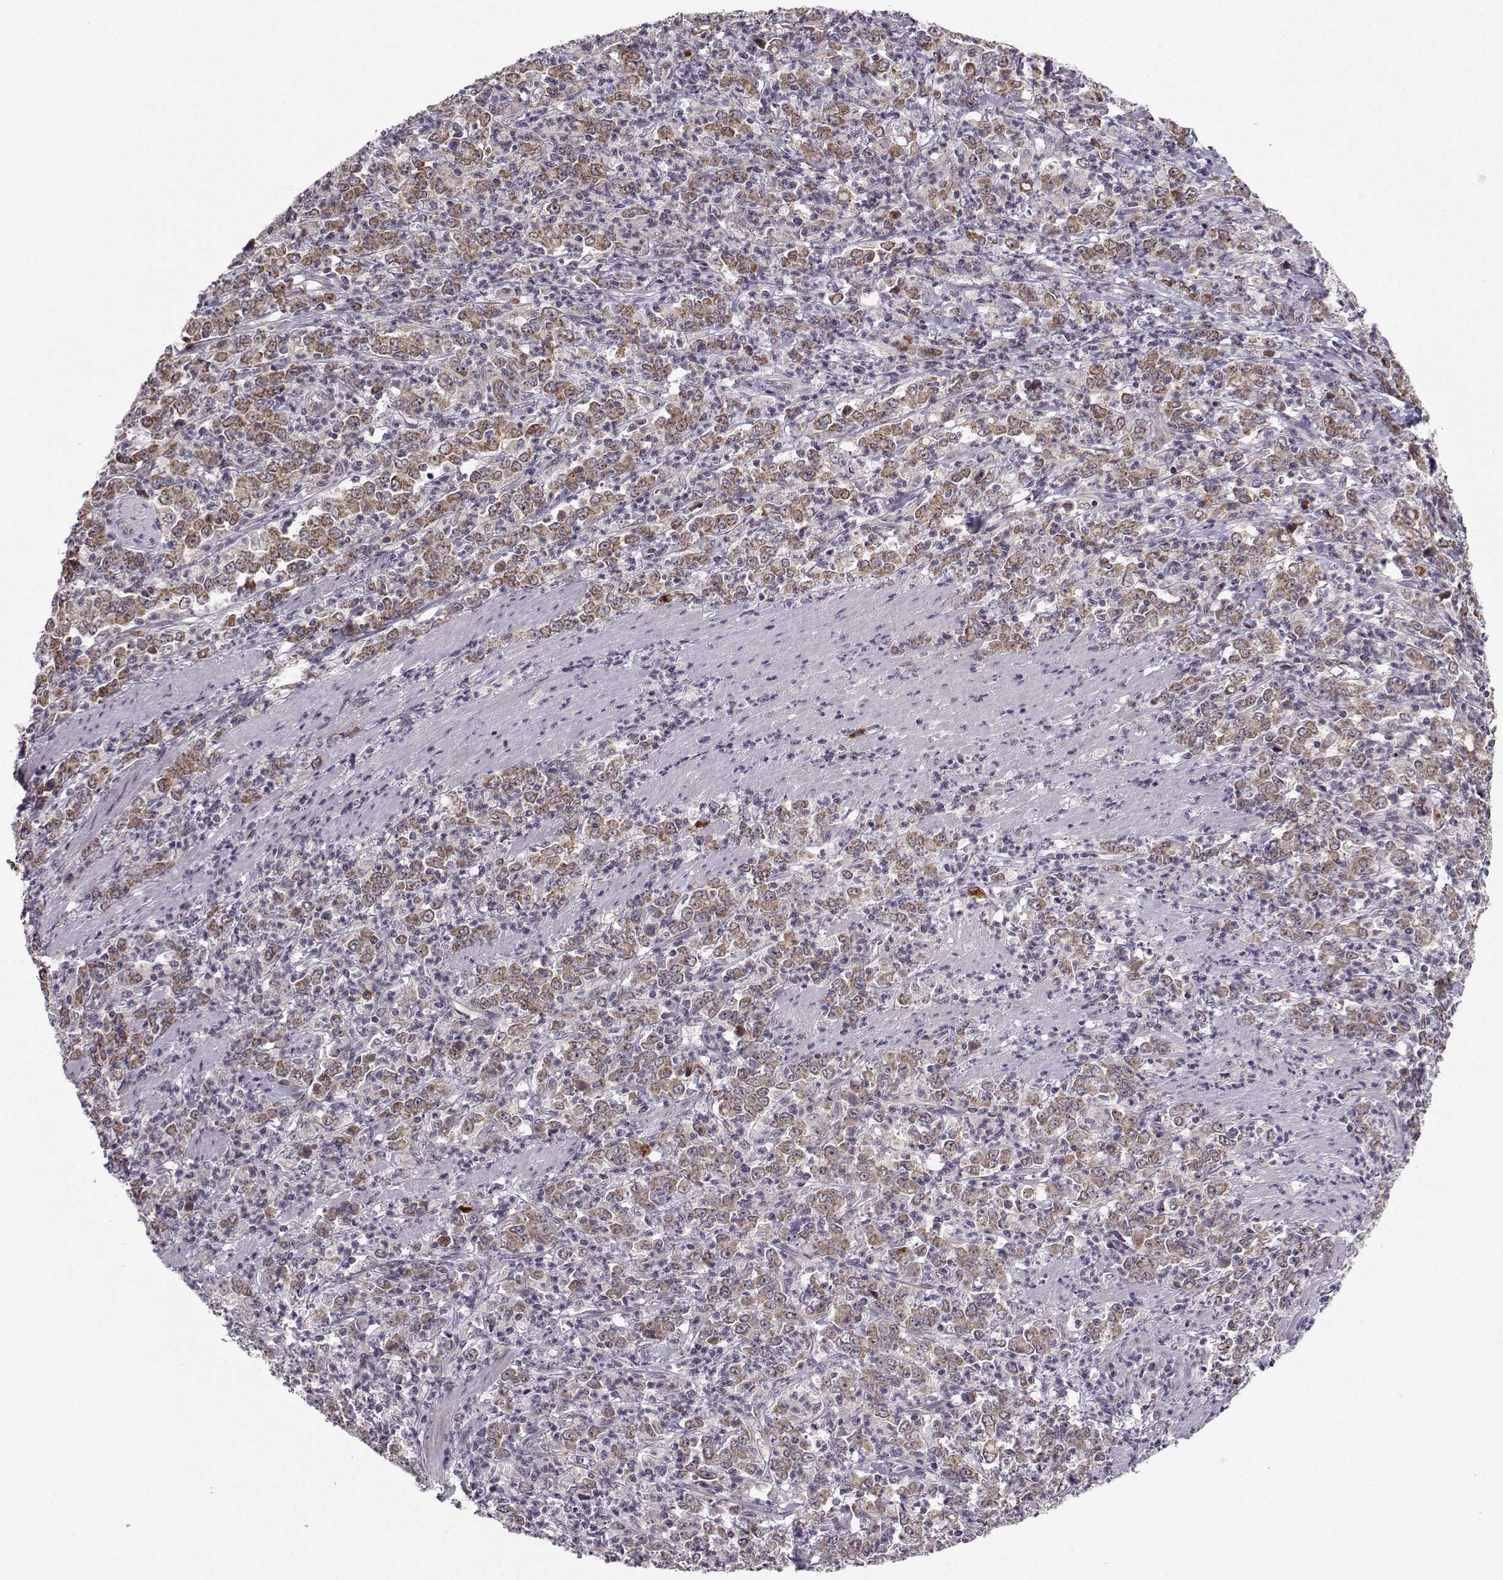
{"staining": {"intensity": "moderate", "quantity": ">75%", "location": "cytoplasmic/membranous"}, "tissue": "stomach cancer", "cell_type": "Tumor cells", "image_type": "cancer", "snomed": [{"axis": "morphology", "description": "Adenocarcinoma, NOS"}, {"axis": "topography", "description": "Stomach, lower"}], "caption": "IHC of human stomach adenocarcinoma shows medium levels of moderate cytoplasmic/membranous positivity in about >75% of tumor cells. (IHC, brightfield microscopy, high magnification).", "gene": "NECAB3", "patient": {"sex": "female", "age": 71}}